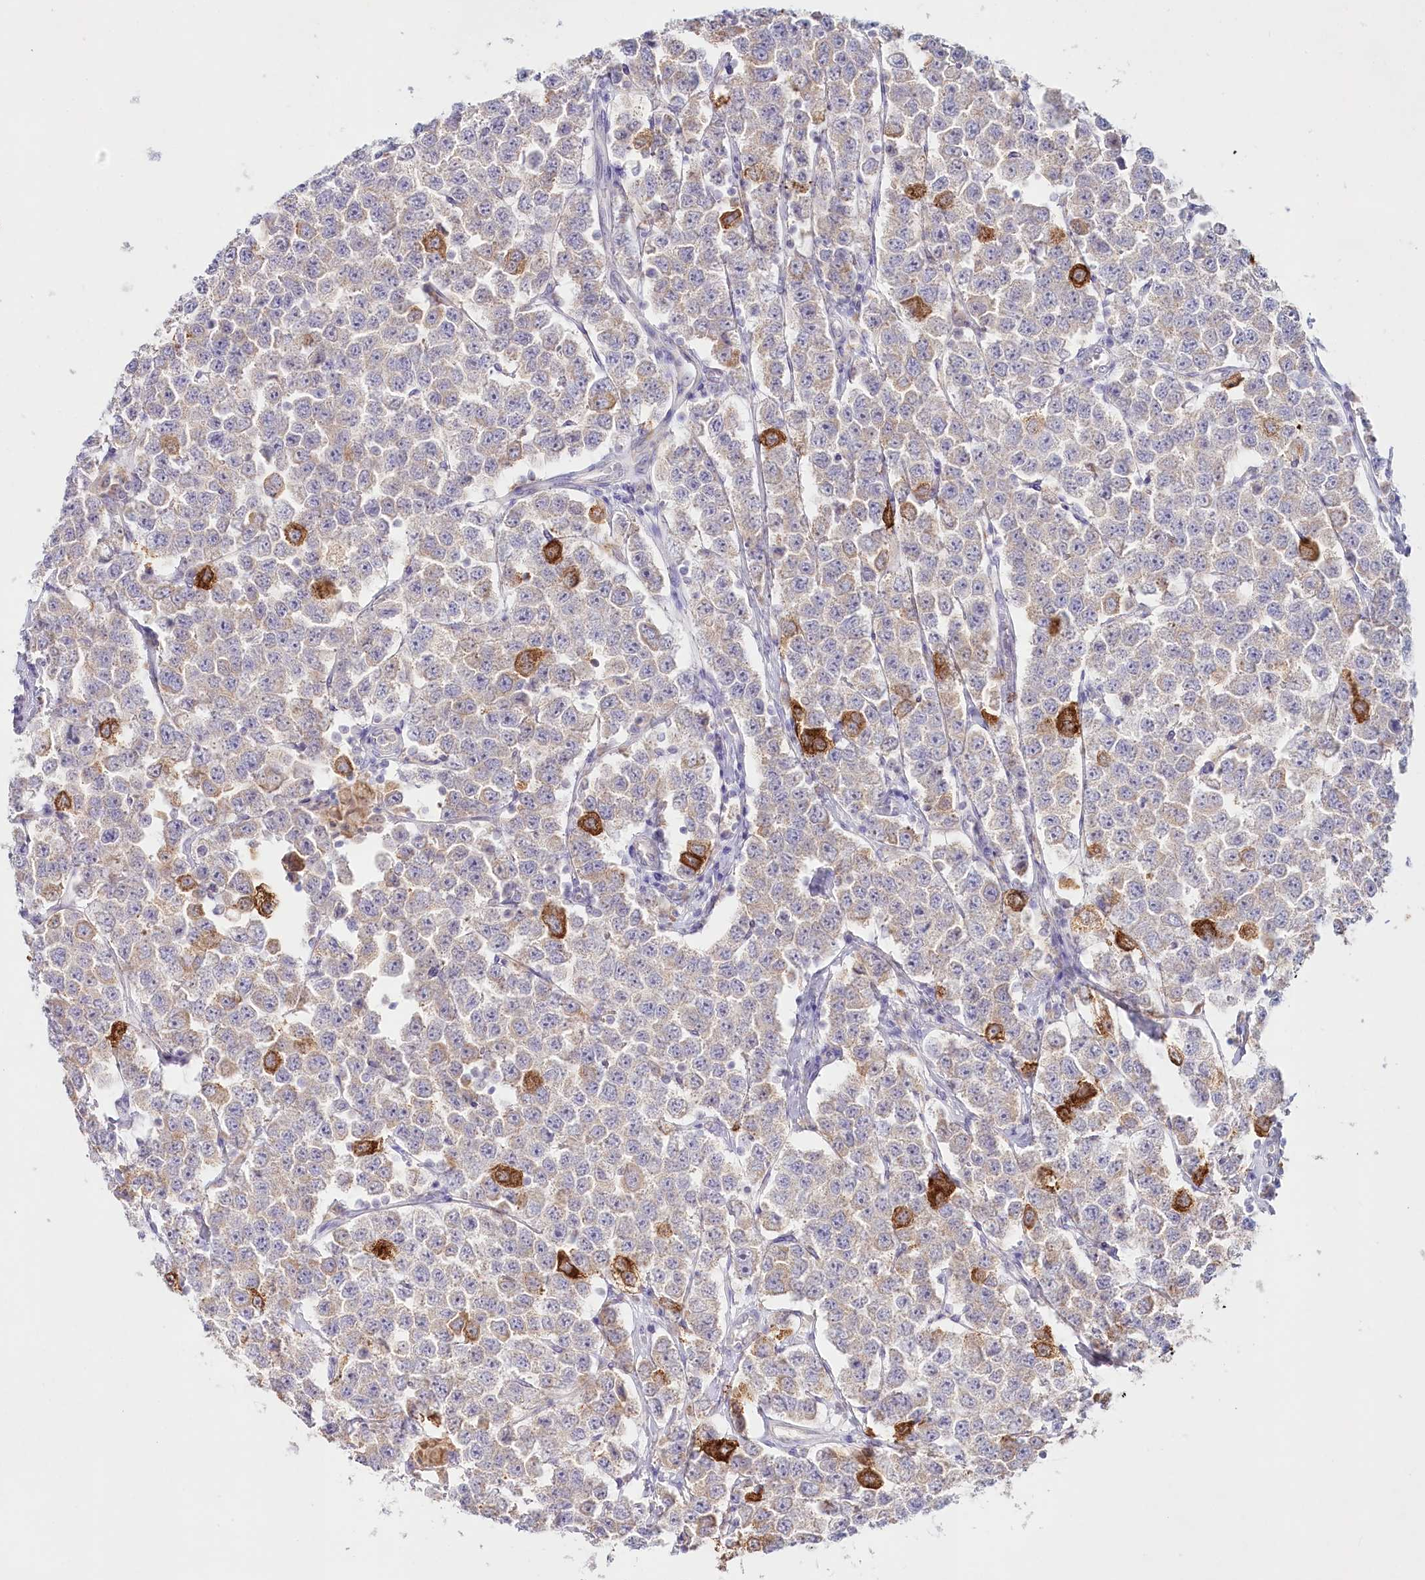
{"staining": {"intensity": "strong", "quantity": "<25%", "location": "cytoplasmic/membranous"}, "tissue": "testis cancer", "cell_type": "Tumor cells", "image_type": "cancer", "snomed": [{"axis": "morphology", "description": "Seminoma, NOS"}, {"axis": "topography", "description": "Testis"}], "caption": "Testis cancer (seminoma) was stained to show a protein in brown. There is medium levels of strong cytoplasmic/membranous positivity in about <25% of tumor cells. (Brightfield microscopy of DAB IHC at high magnification).", "gene": "PSAPL1", "patient": {"sex": "male", "age": 28}}